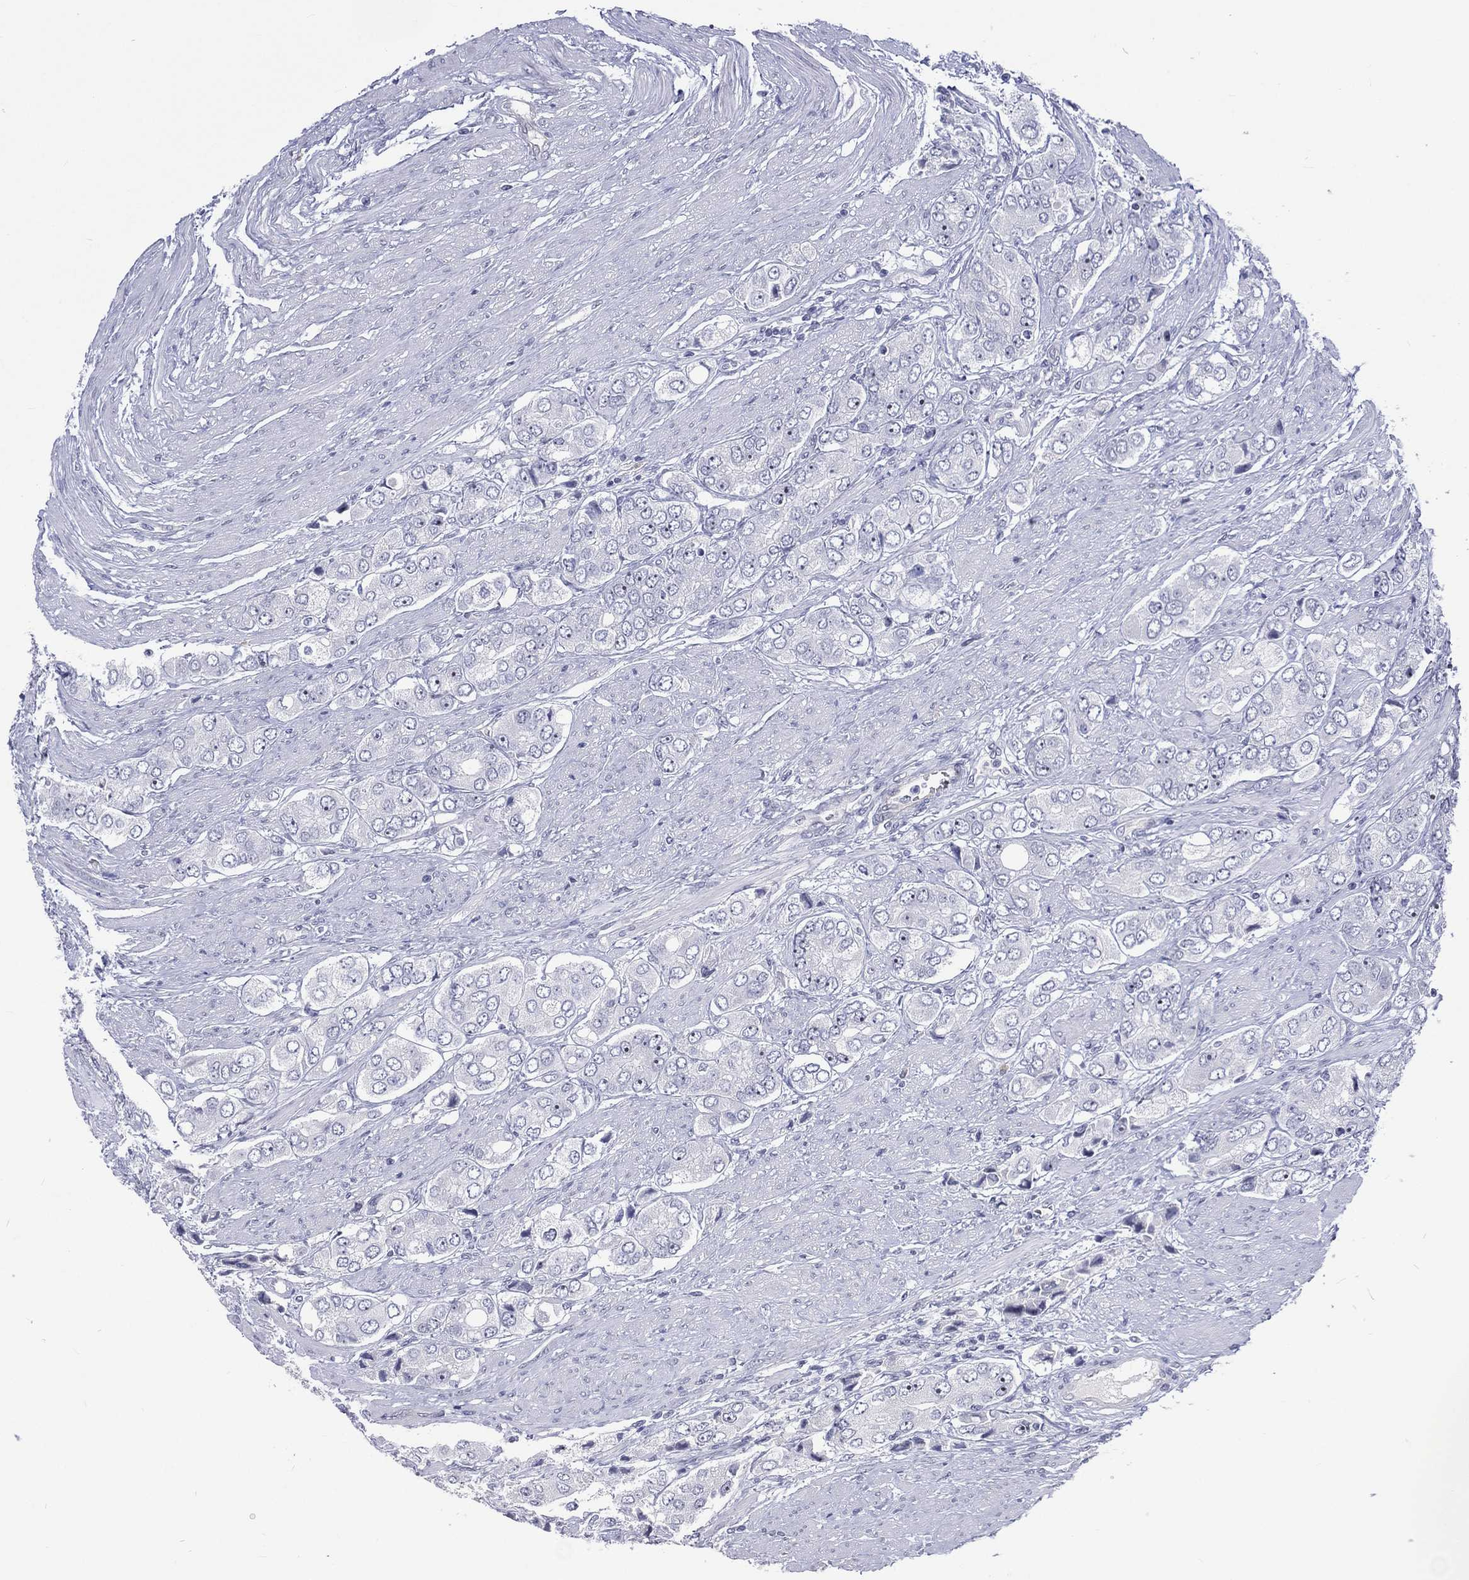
{"staining": {"intensity": "negative", "quantity": "none", "location": "none"}, "tissue": "prostate cancer", "cell_type": "Tumor cells", "image_type": "cancer", "snomed": [{"axis": "morphology", "description": "Adenocarcinoma, Low grade"}, {"axis": "topography", "description": "Prostate"}], "caption": "An immunohistochemistry micrograph of prostate cancer (adenocarcinoma (low-grade)) is shown. There is no staining in tumor cells of prostate cancer (adenocarcinoma (low-grade)).", "gene": "SSX1", "patient": {"sex": "male", "age": 69}}